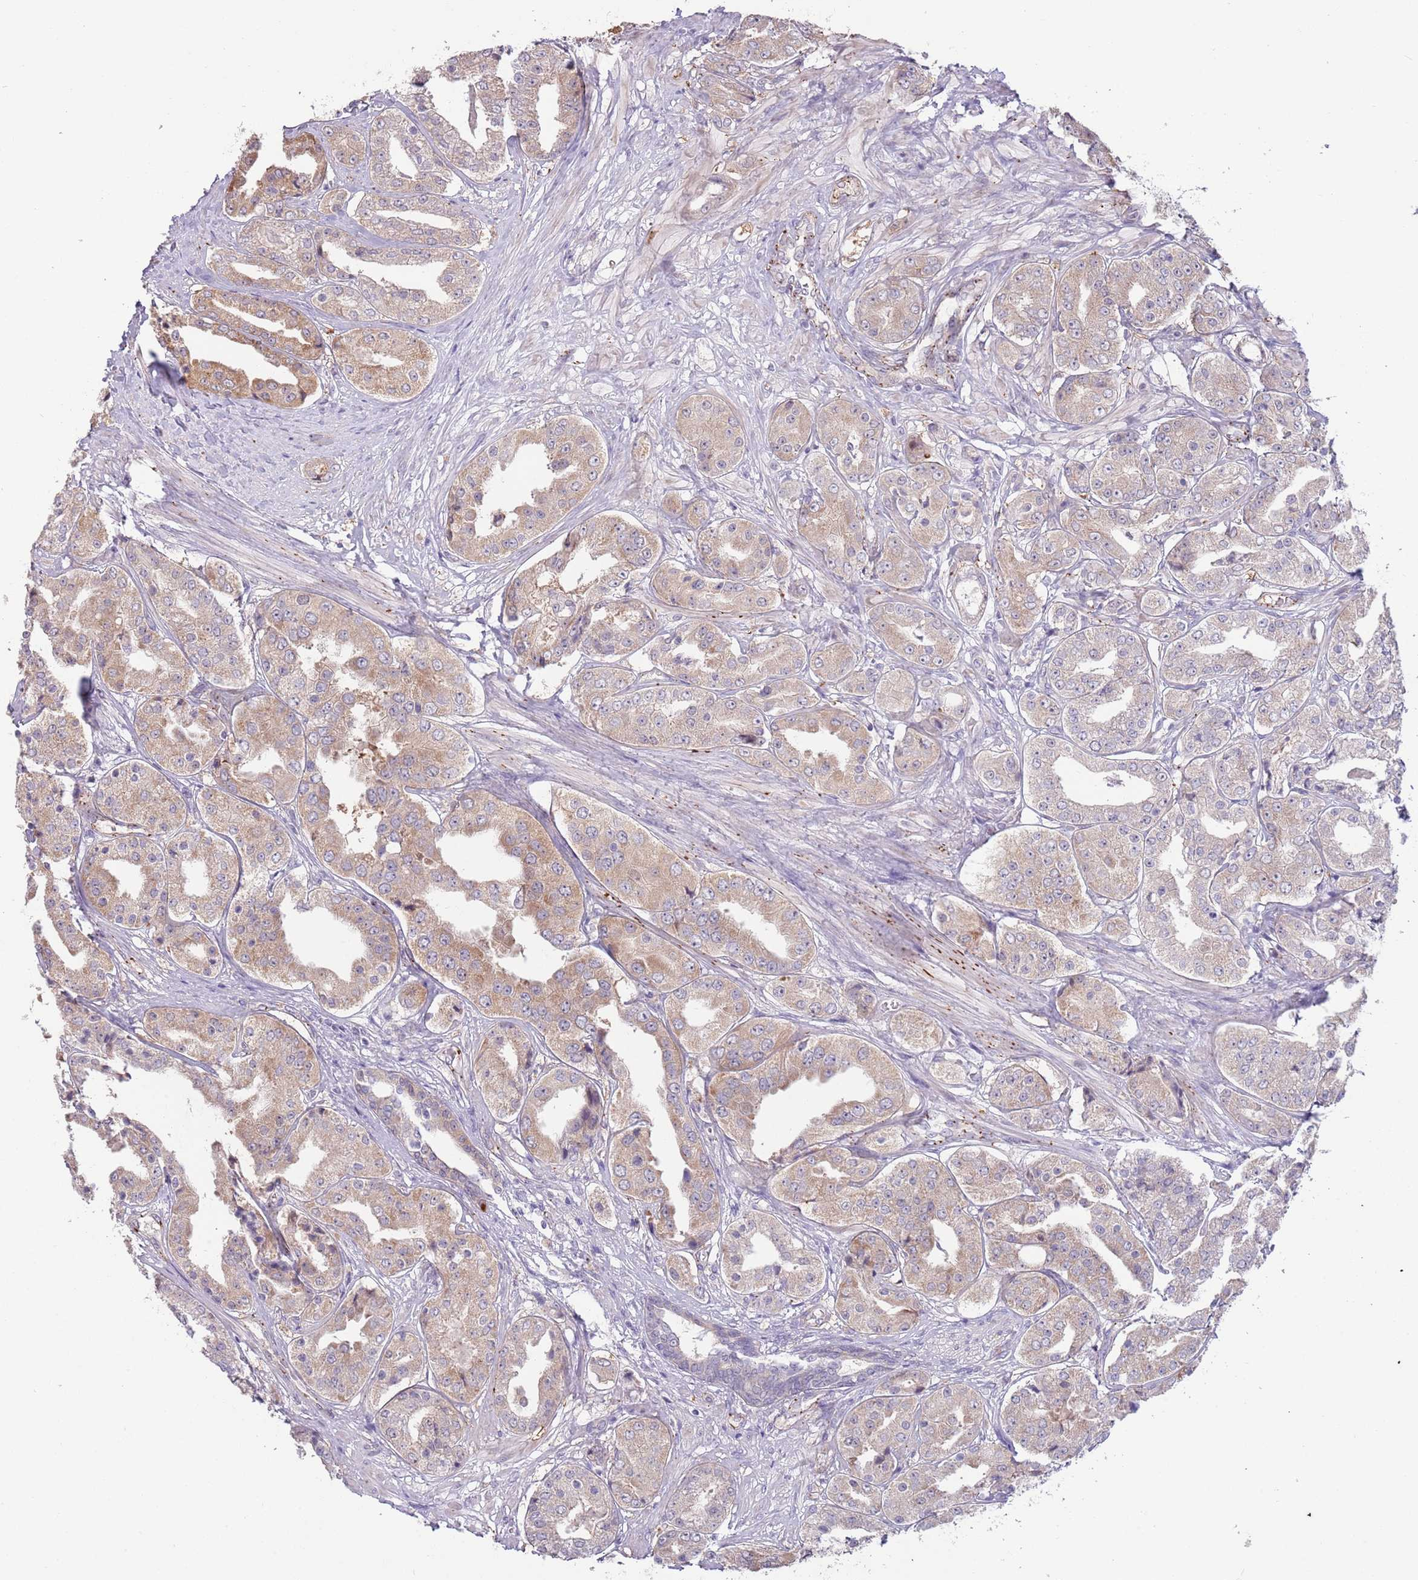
{"staining": {"intensity": "moderate", "quantity": "25%-75%", "location": "cytoplasmic/membranous"}, "tissue": "prostate cancer", "cell_type": "Tumor cells", "image_type": "cancer", "snomed": [{"axis": "morphology", "description": "Adenocarcinoma, High grade"}, {"axis": "topography", "description": "Prostate"}], "caption": "Prostate high-grade adenocarcinoma stained with IHC reveals moderate cytoplasmic/membranous staining in about 25%-75% of tumor cells.", "gene": "LDHD", "patient": {"sex": "male", "age": 63}}